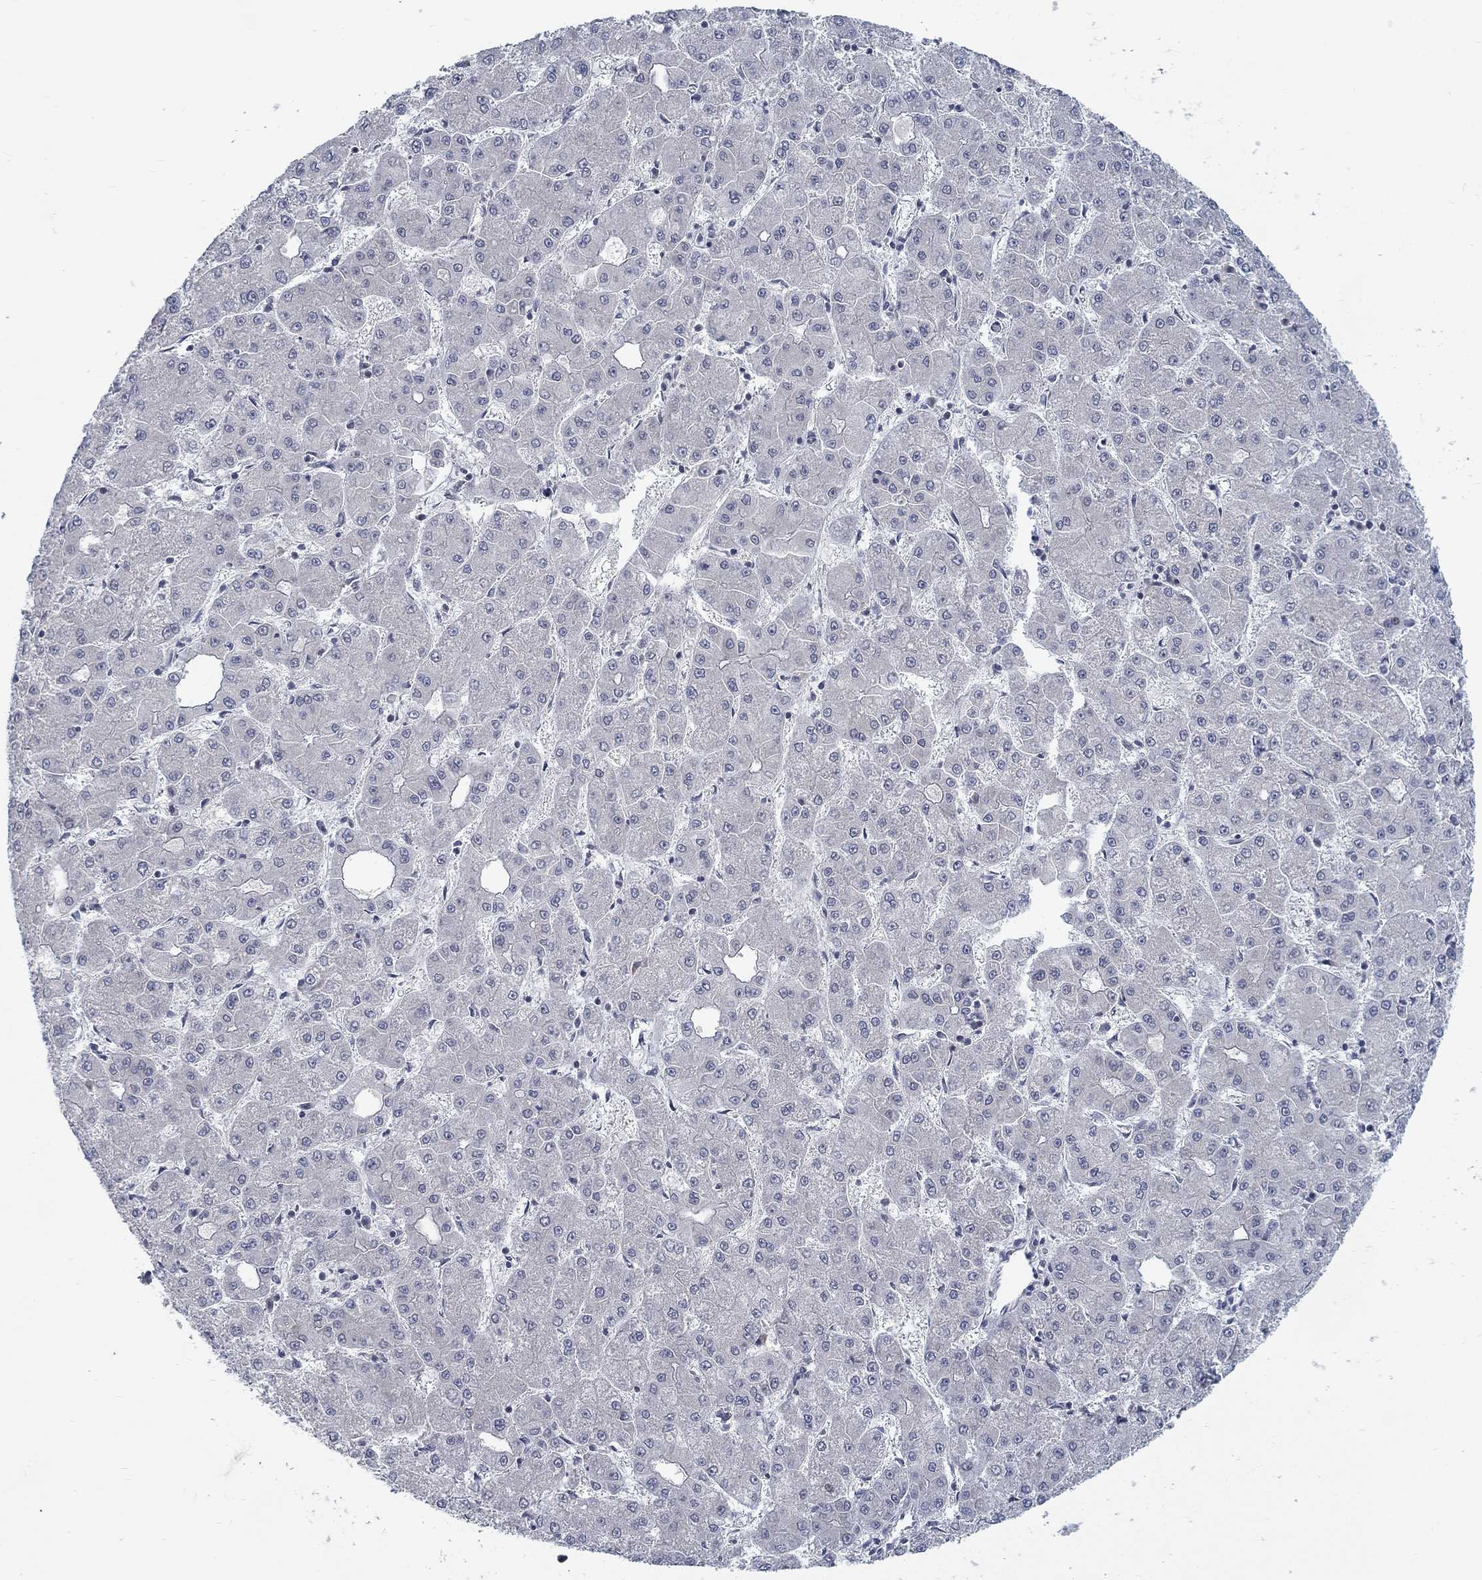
{"staining": {"intensity": "negative", "quantity": "none", "location": "none"}, "tissue": "liver cancer", "cell_type": "Tumor cells", "image_type": "cancer", "snomed": [{"axis": "morphology", "description": "Carcinoma, Hepatocellular, NOS"}, {"axis": "topography", "description": "Liver"}], "caption": "DAB immunohistochemical staining of human liver hepatocellular carcinoma demonstrates no significant staining in tumor cells.", "gene": "ATP1A3", "patient": {"sex": "male", "age": 73}}